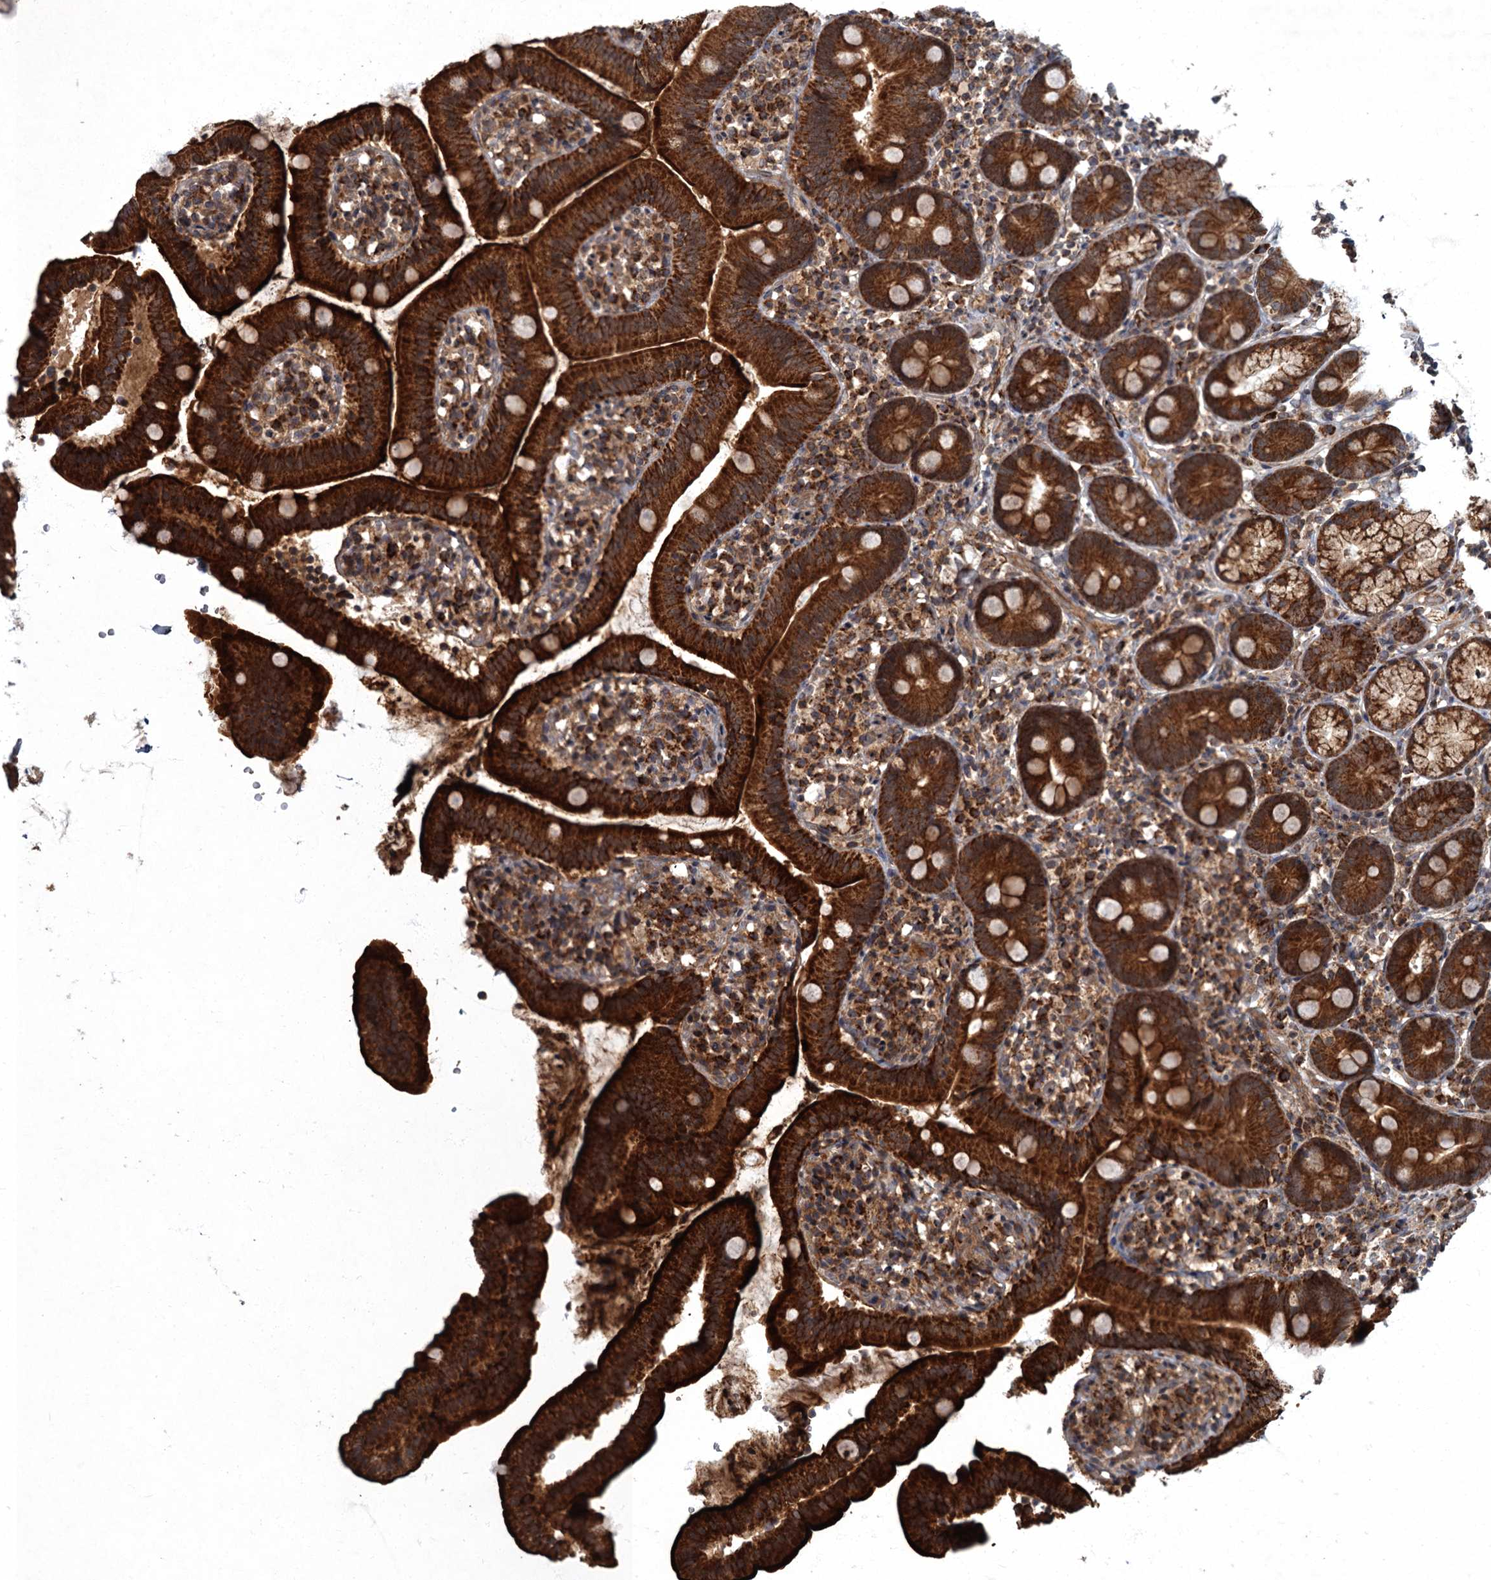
{"staining": {"intensity": "strong", "quantity": ">75%", "location": "cytoplasmic/membranous"}, "tissue": "duodenum", "cell_type": "Glandular cells", "image_type": "normal", "snomed": [{"axis": "morphology", "description": "Normal tissue, NOS"}, {"axis": "topography", "description": "Duodenum"}], "caption": "This is a histology image of IHC staining of benign duodenum, which shows strong expression in the cytoplasmic/membranous of glandular cells.", "gene": "SLC11A2", "patient": {"sex": "female", "age": 67}}